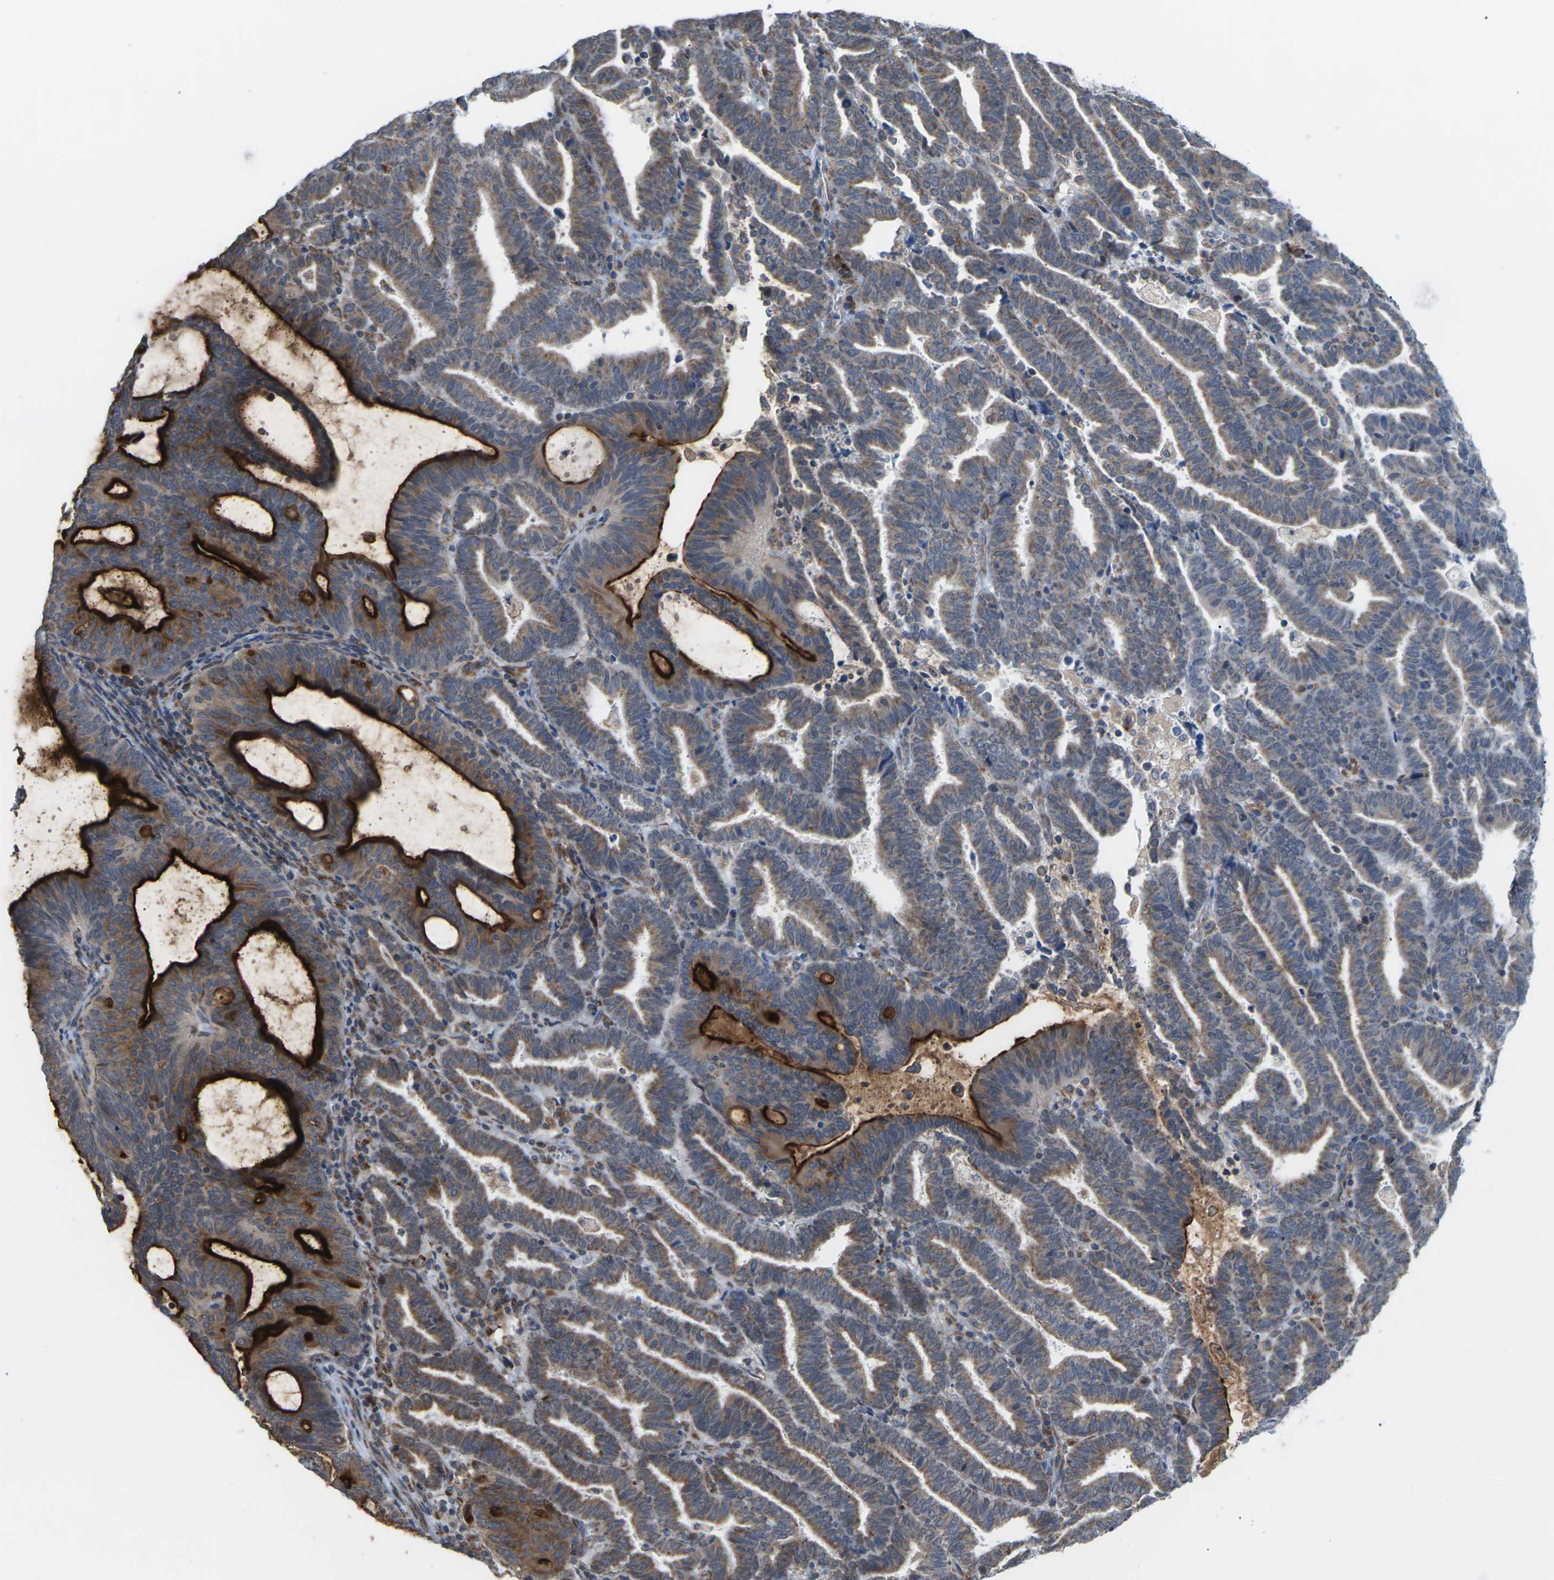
{"staining": {"intensity": "strong", "quantity": "25%-75%", "location": "cytoplasmic/membranous"}, "tissue": "endometrial cancer", "cell_type": "Tumor cells", "image_type": "cancer", "snomed": [{"axis": "morphology", "description": "Adenocarcinoma, NOS"}, {"axis": "topography", "description": "Uterus"}], "caption": "Immunohistochemical staining of adenocarcinoma (endometrial) demonstrates strong cytoplasmic/membranous protein expression in about 25%-75% of tumor cells.", "gene": "PDZK1IP1", "patient": {"sex": "female", "age": 83}}